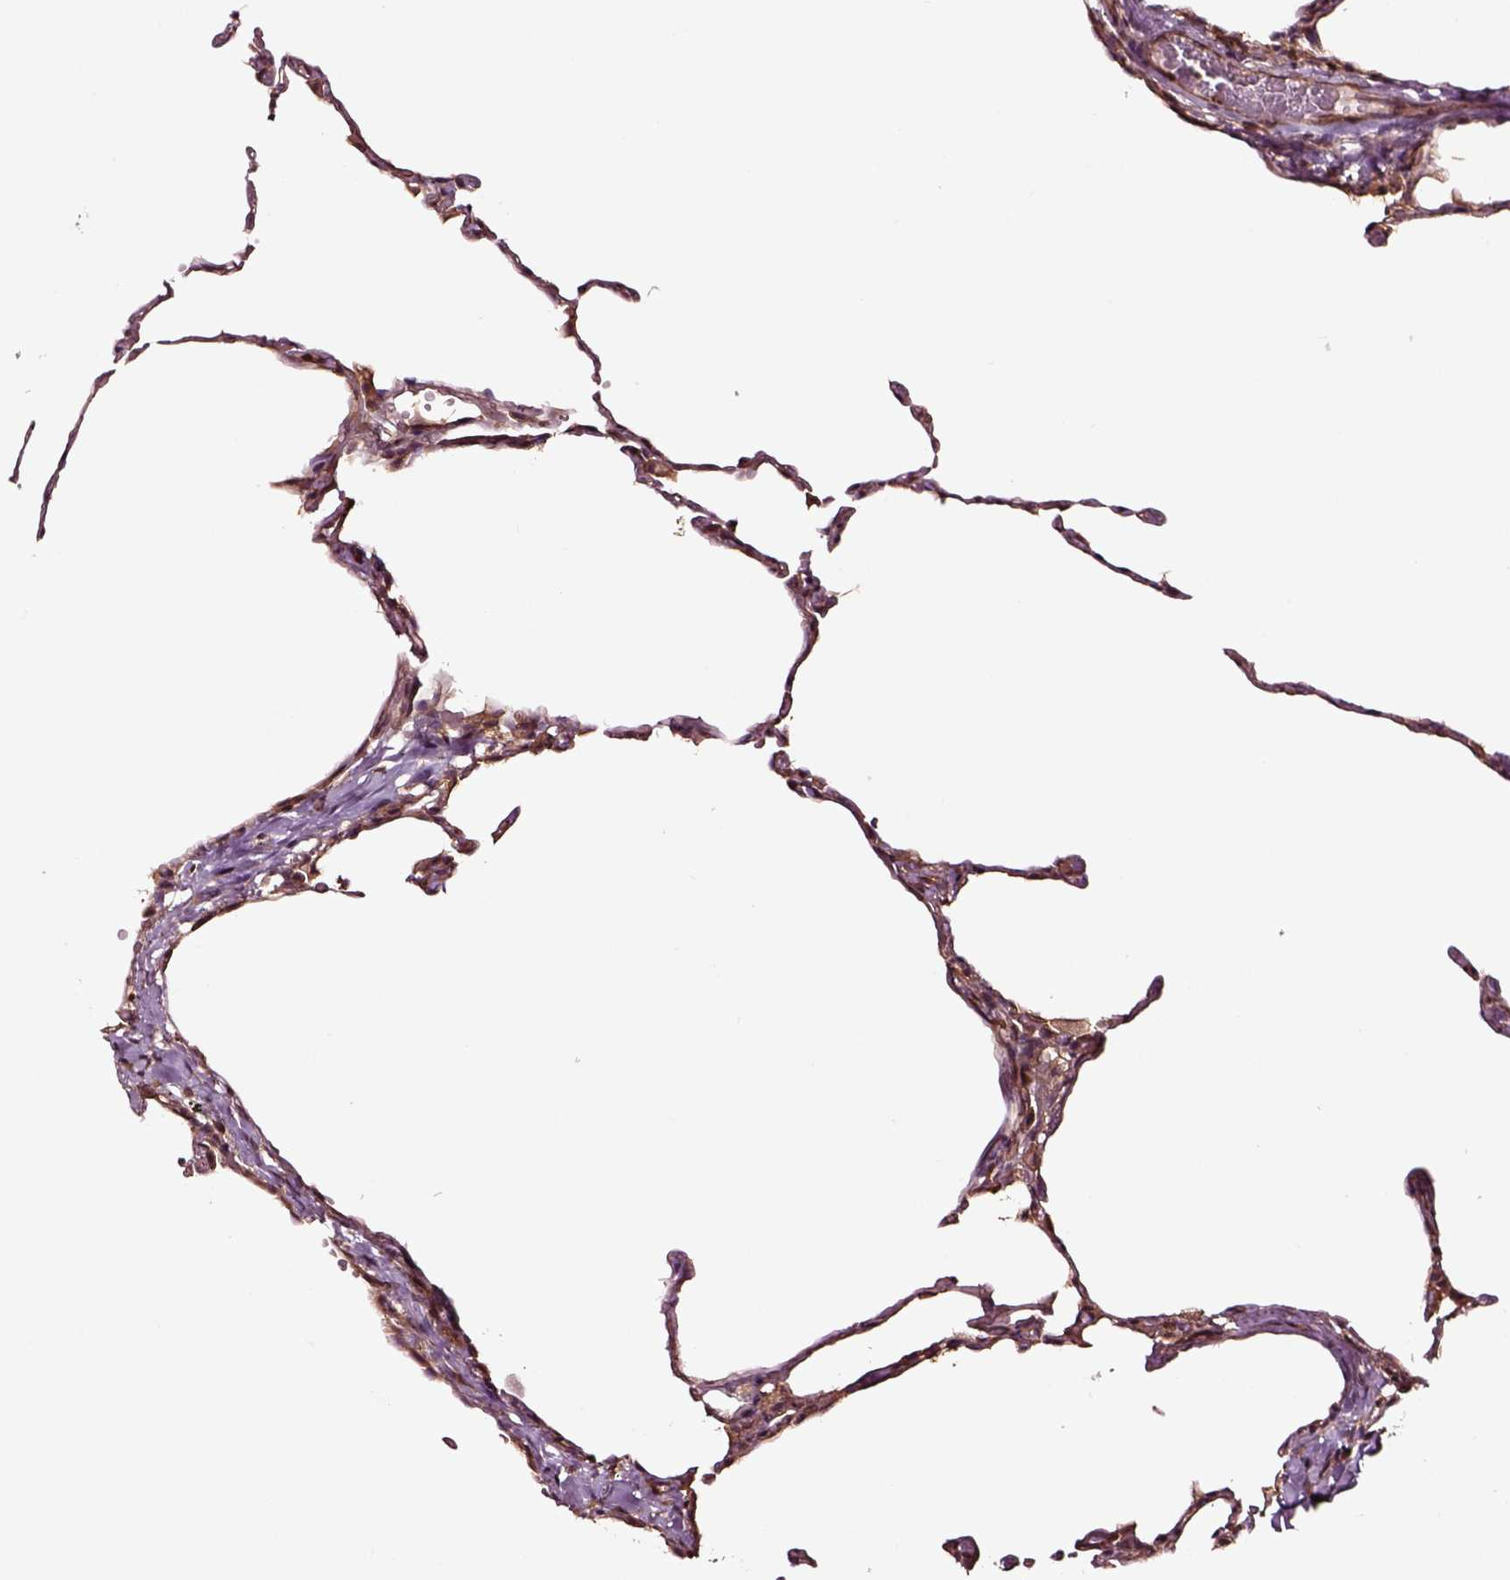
{"staining": {"intensity": "moderate", "quantity": ">75%", "location": "cytoplasmic/membranous"}, "tissue": "lung", "cell_type": "Alveolar cells", "image_type": "normal", "snomed": [{"axis": "morphology", "description": "Normal tissue, NOS"}, {"axis": "topography", "description": "Lung"}], "caption": "Lung was stained to show a protein in brown. There is medium levels of moderate cytoplasmic/membranous staining in approximately >75% of alveolar cells. (IHC, brightfield microscopy, high magnification).", "gene": "RASSF5", "patient": {"sex": "female", "age": 57}}